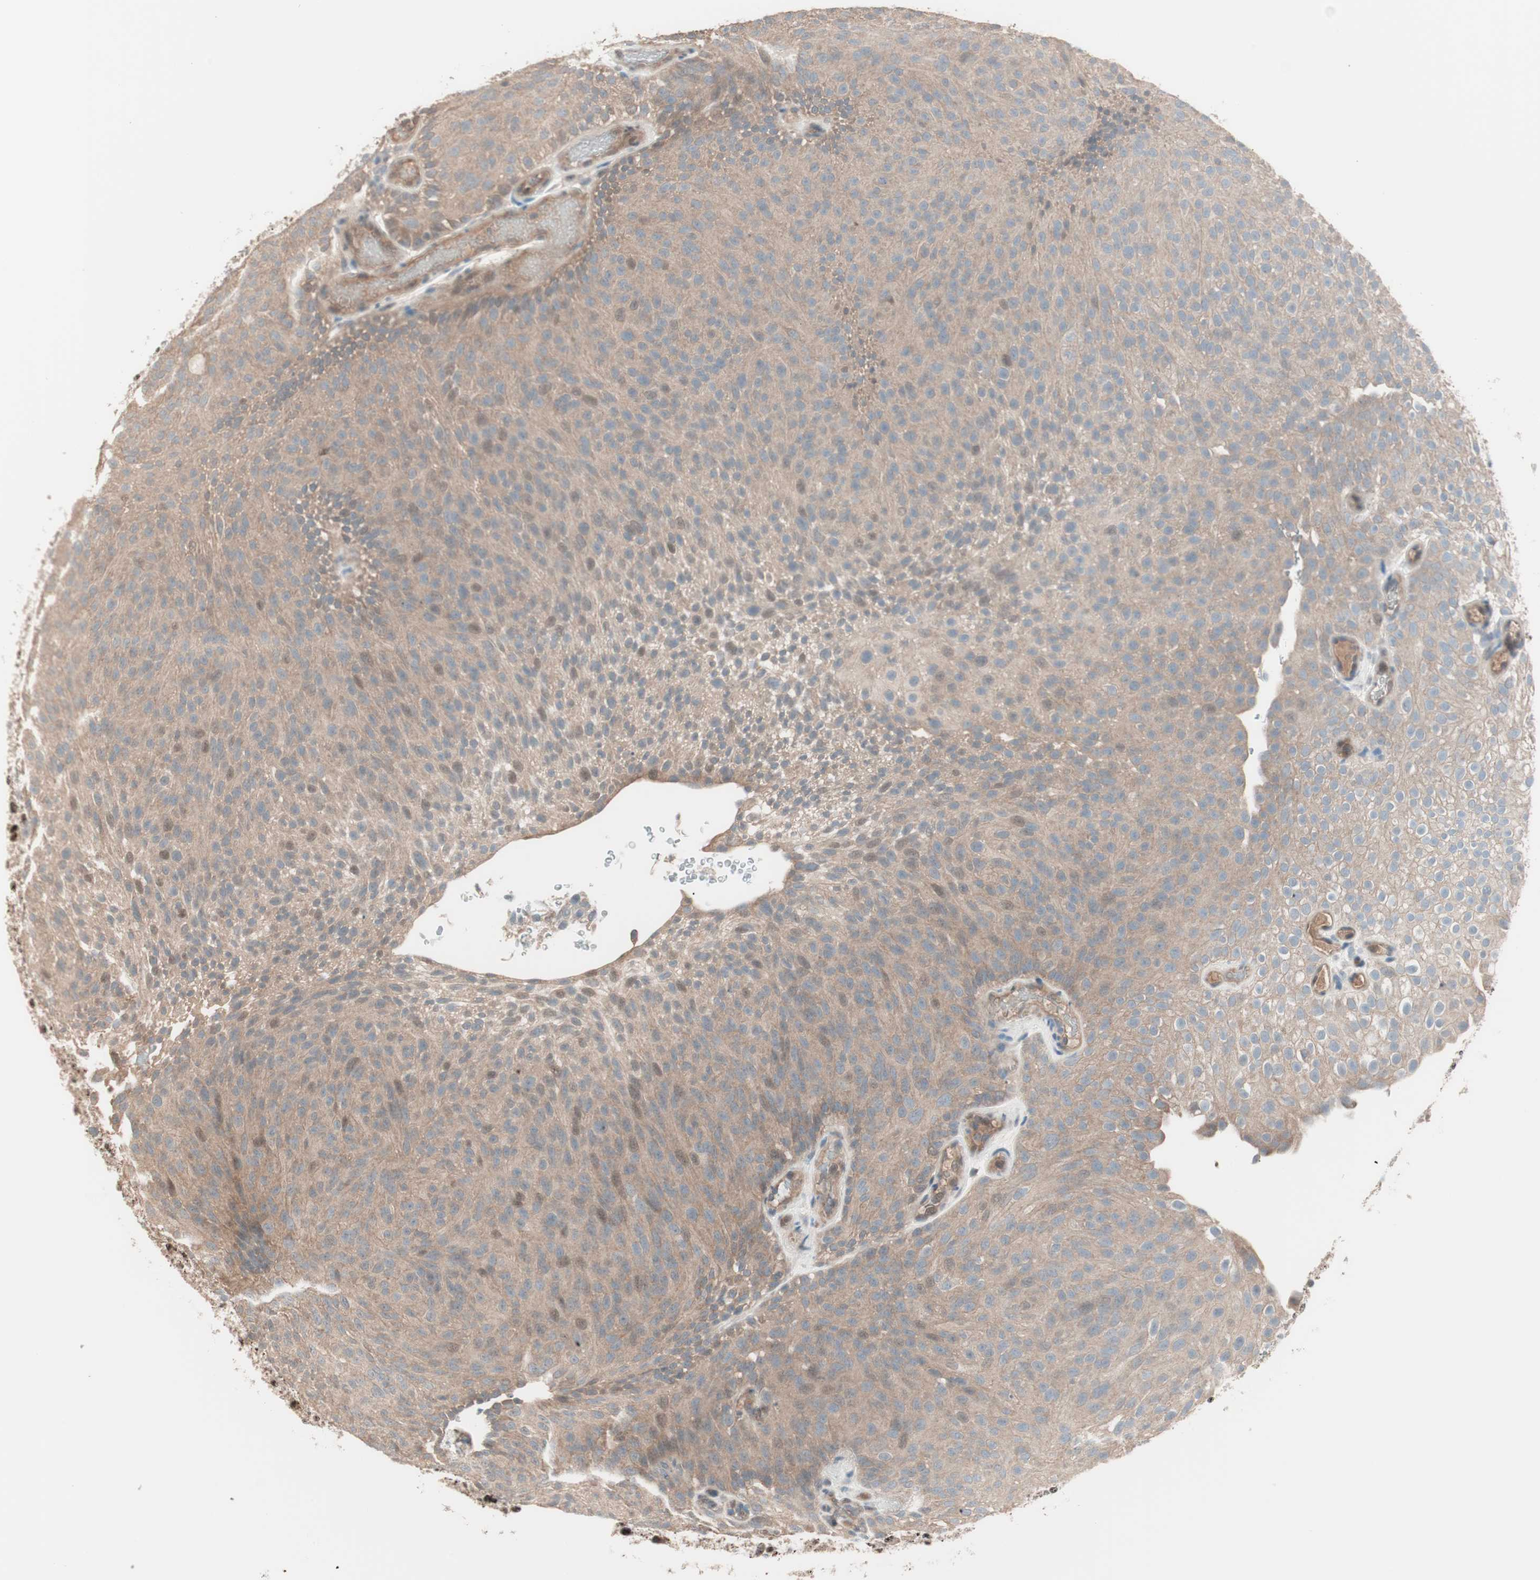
{"staining": {"intensity": "moderate", "quantity": ">75%", "location": "nuclear"}, "tissue": "urothelial cancer", "cell_type": "Tumor cells", "image_type": "cancer", "snomed": [{"axis": "morphology", "description": "Urothelial carcinoma, Low grade"}, {"axis": "topography", "description": "Urinary bladder"}], "caption": "DAB immunohistochemical staining of human urothelial cancer demonstrates moderate nuclear protein expression in approximately >75% of tumor cells. (brown staining indicates protein expression, while blue staining denotes nuclei).", "gene": "NR5A2", "patient": {"sex": "male", "age": 78}}